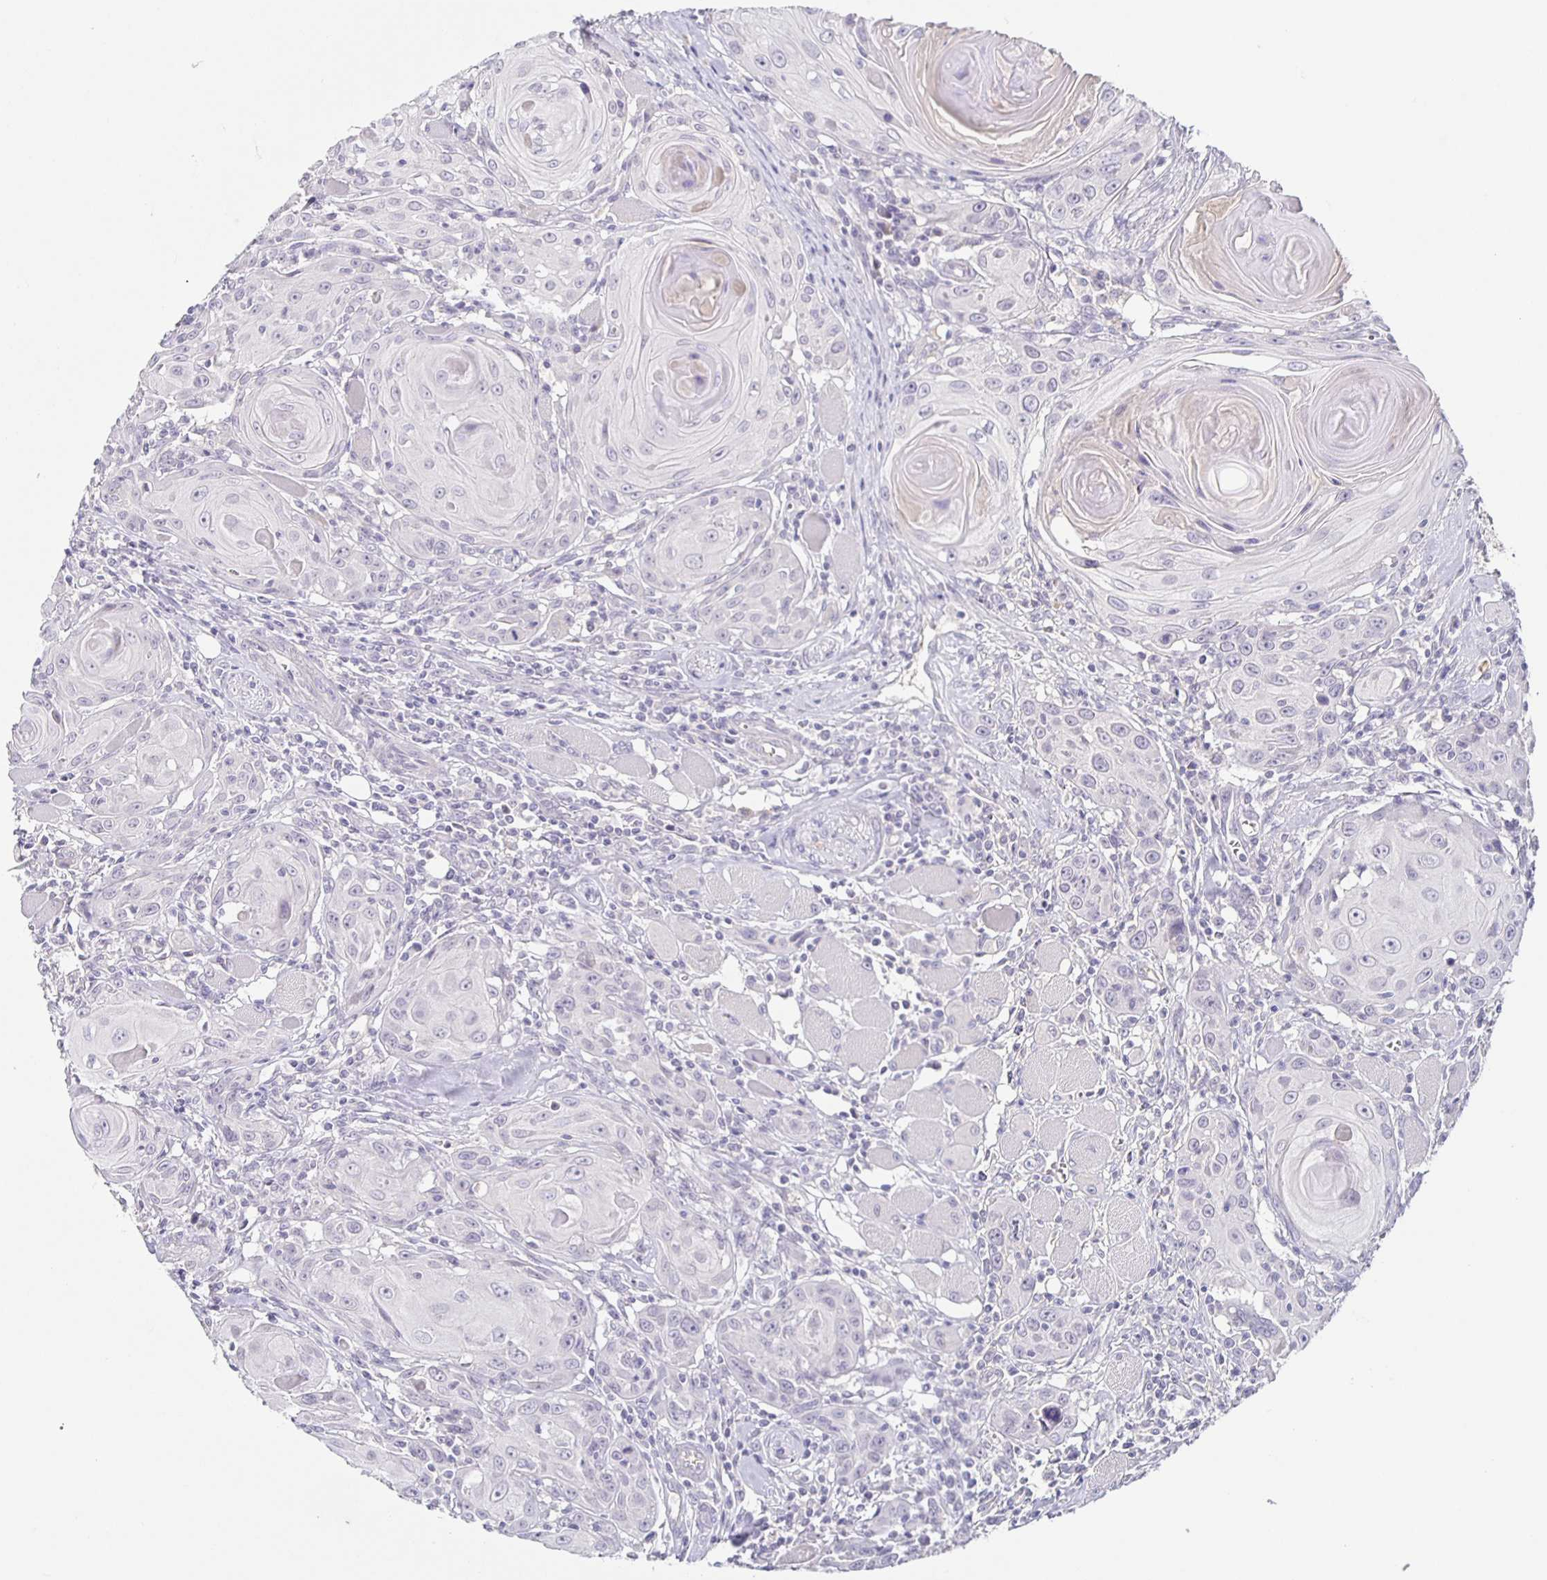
{"staining": {"intensity": "negative", "quantity": "none", "location": "none"}, "tissue": "head and neck cancer", "cell_type": "Tumor cells", "image_type": "cancer", "snomed": [{"axis": "morphology", "description": "Squamous cell carcinoma, NOS"}, {"axis": "topography", "description": "Head-Neck"}], "caption": "Protein analysis of head and neck squamous cell carcinoma exhibits no significant staining in tumor cells.", "gene": "INSL5", "patient": {"sex": "female", "age": 80}}